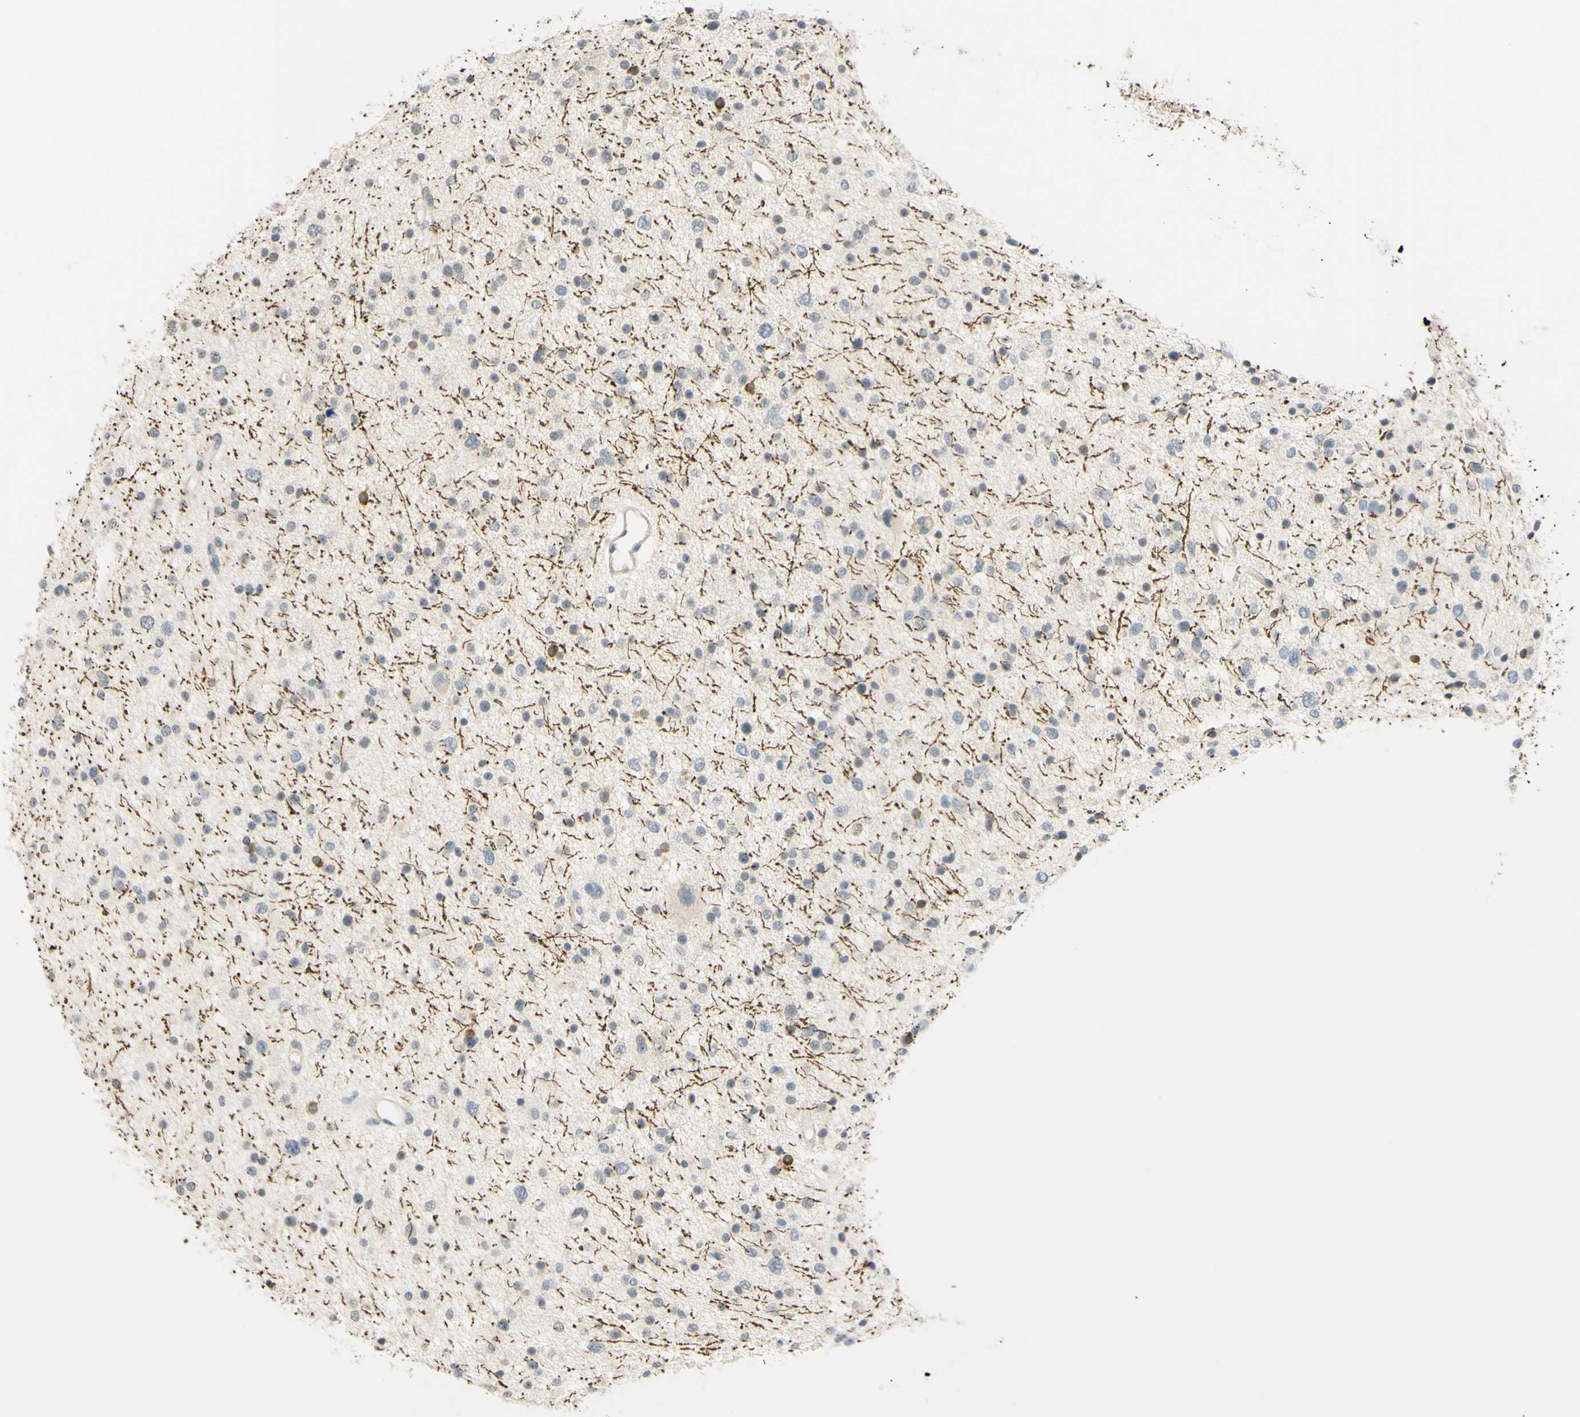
{"staining": {"intensity": "negative", "quantity": "none", "location": "none"}, "tissue": "glioma", "cell_type": "Tumor cells", "image_type": "cancer", "snomed": [{"axis": "morphology", "description": "Glioma, malignant, Low grade"}, {"axis": "topography", "description": "Brain"}], "caption": "Immunohistochemical staining of glioma exhibits no significant expression in tumor cells.", "gene": "MAG", "patient": {"sex": "female", "age": 37}}